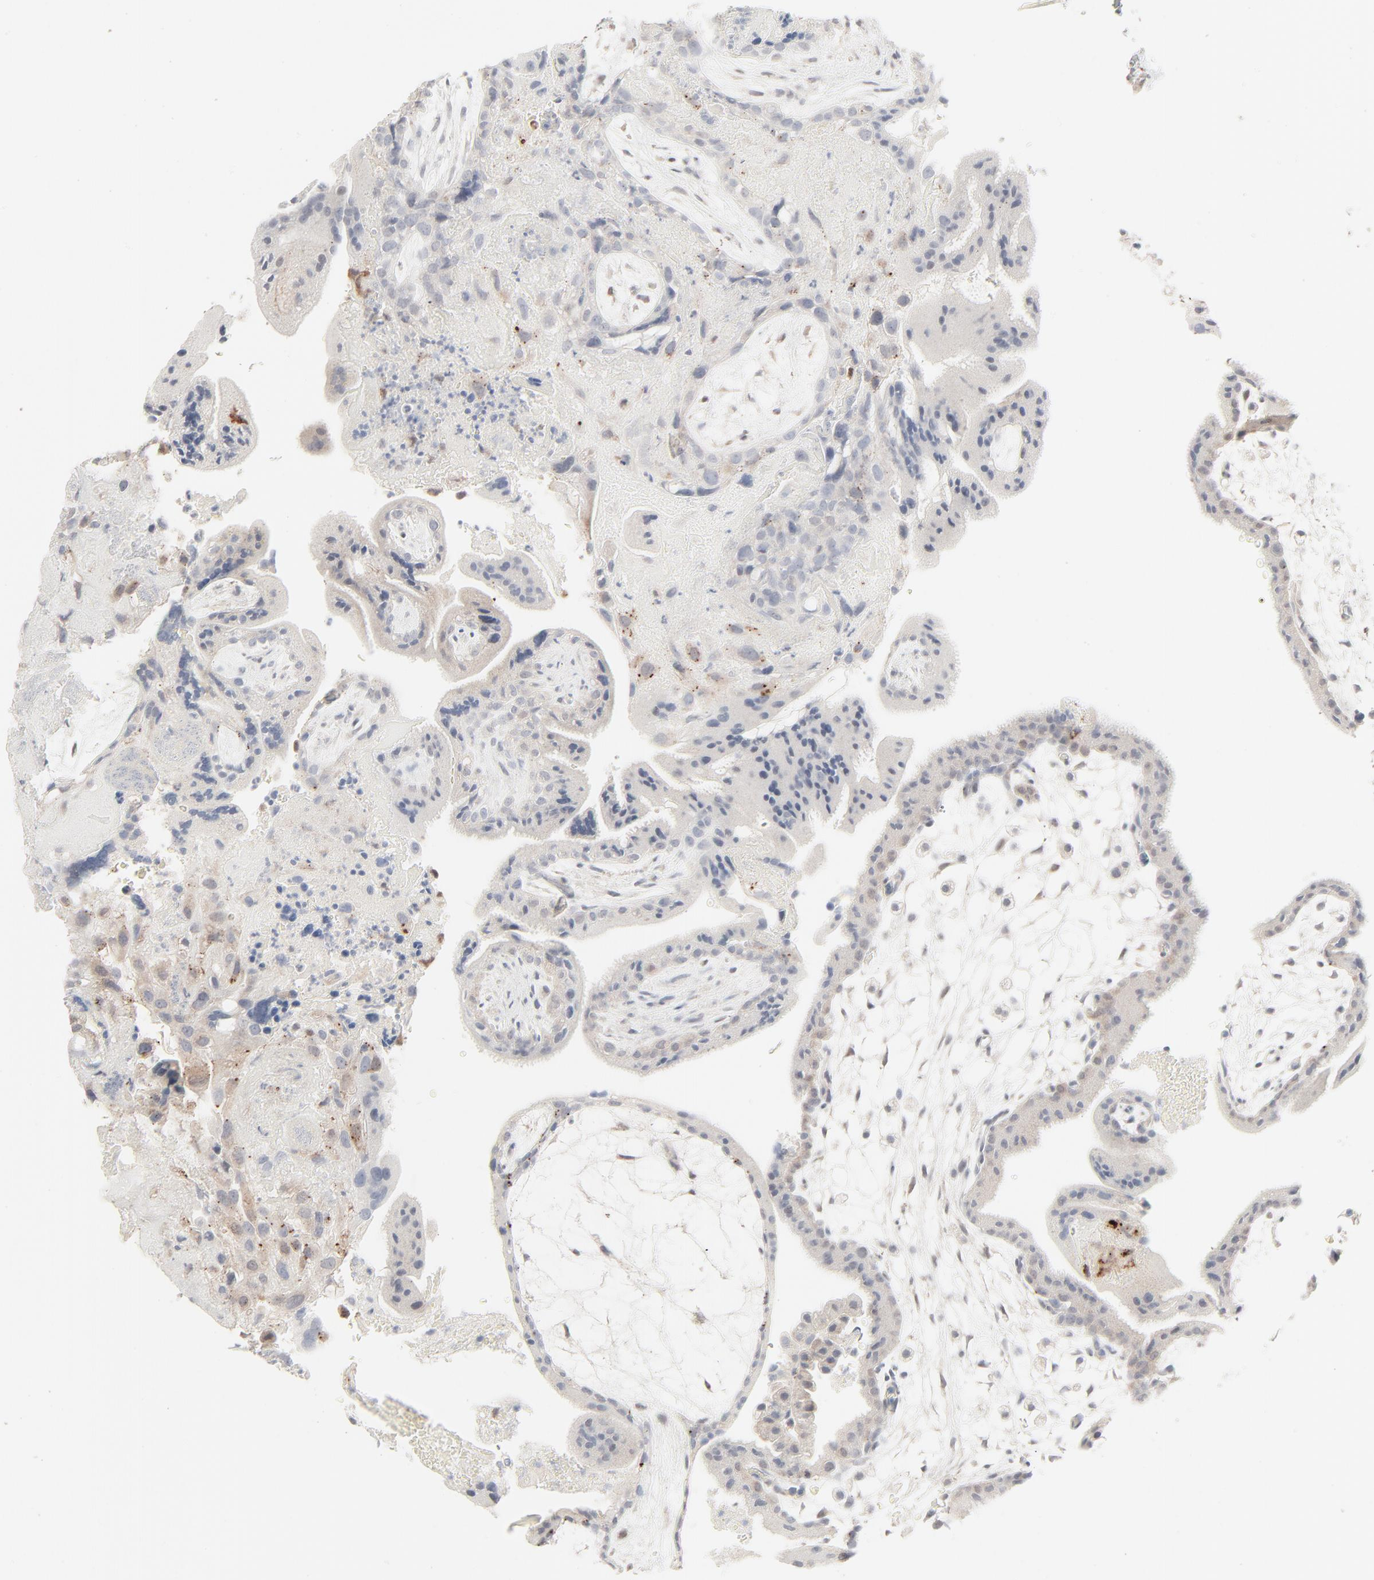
{"staining": {"intensity": "weak", "quantity": ">75%", "location": "cytoplasmic/membranous"}, "tissue": "placenta", "cell_type": "Decidual cells", "image_type": "normal", "snomed": [{"axis": "morphology", "description": "Normal tissue, NOS"}, {"axis": "topography", "description": "Placenta"}], "caption": "Decidual cells display low levels of weak cytoplasmic/membranous expression in approximately >75% of cells in benign placenta.", "gene": "LGALS2", "patient": {"sex": "female", "age": 35}}